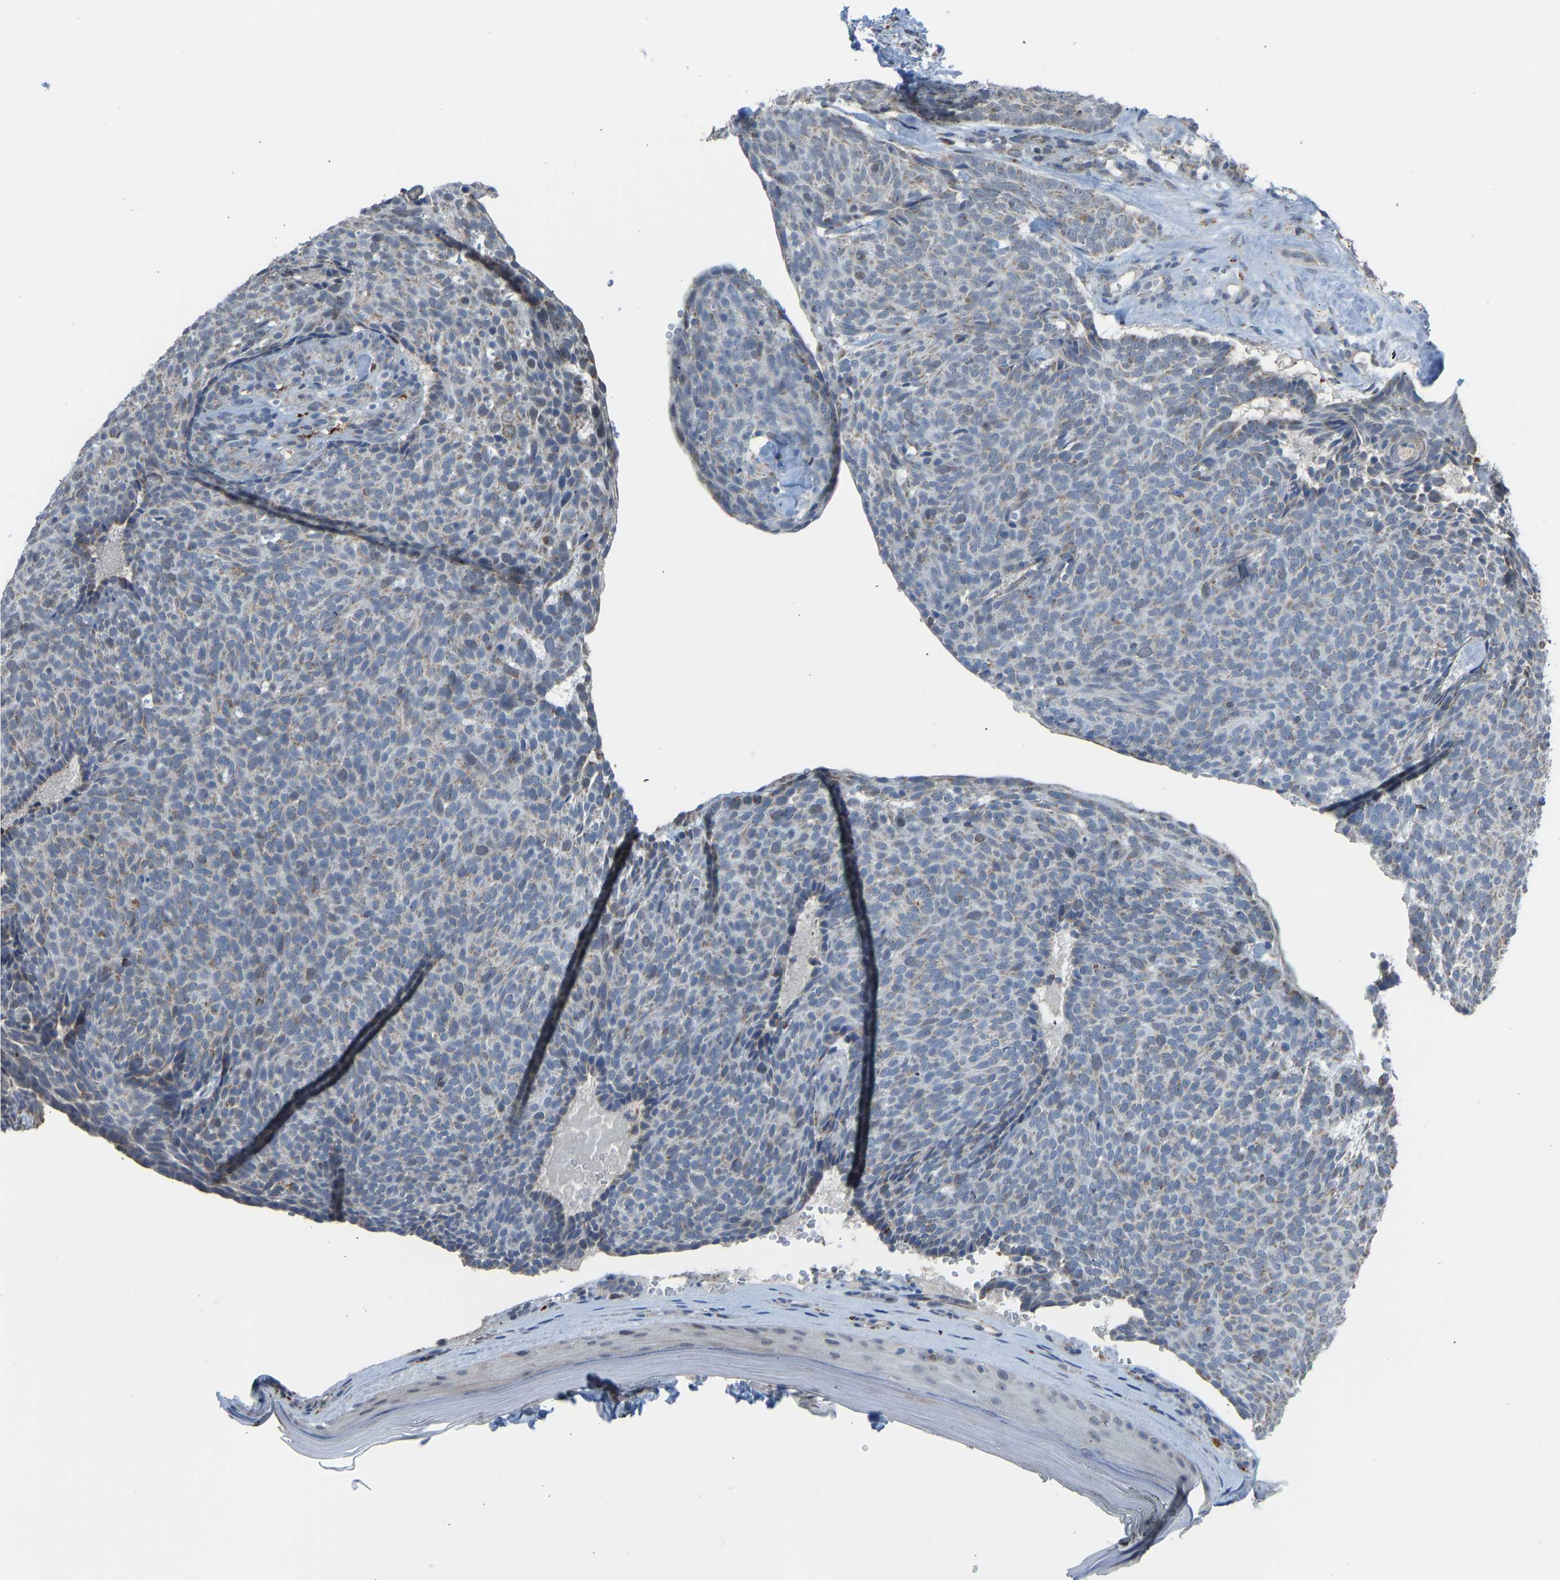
{"staining": {"intensity": "negative", "quantity": "none", "location": "none"}, "tissue": "skin cancer", "cell_type": "Tumor cells", "image_type": "cancer", "snomed": [{"axis": "morphology", "description": "Basal cell carcinoma"}, {"axis": "topography", "description": "Skin"}], "caption": "Image shows no significant protein expression in tumor cells of skin cancer.", "gene": "SMIM20", "patient": {"sex": "male", "age": 61}}